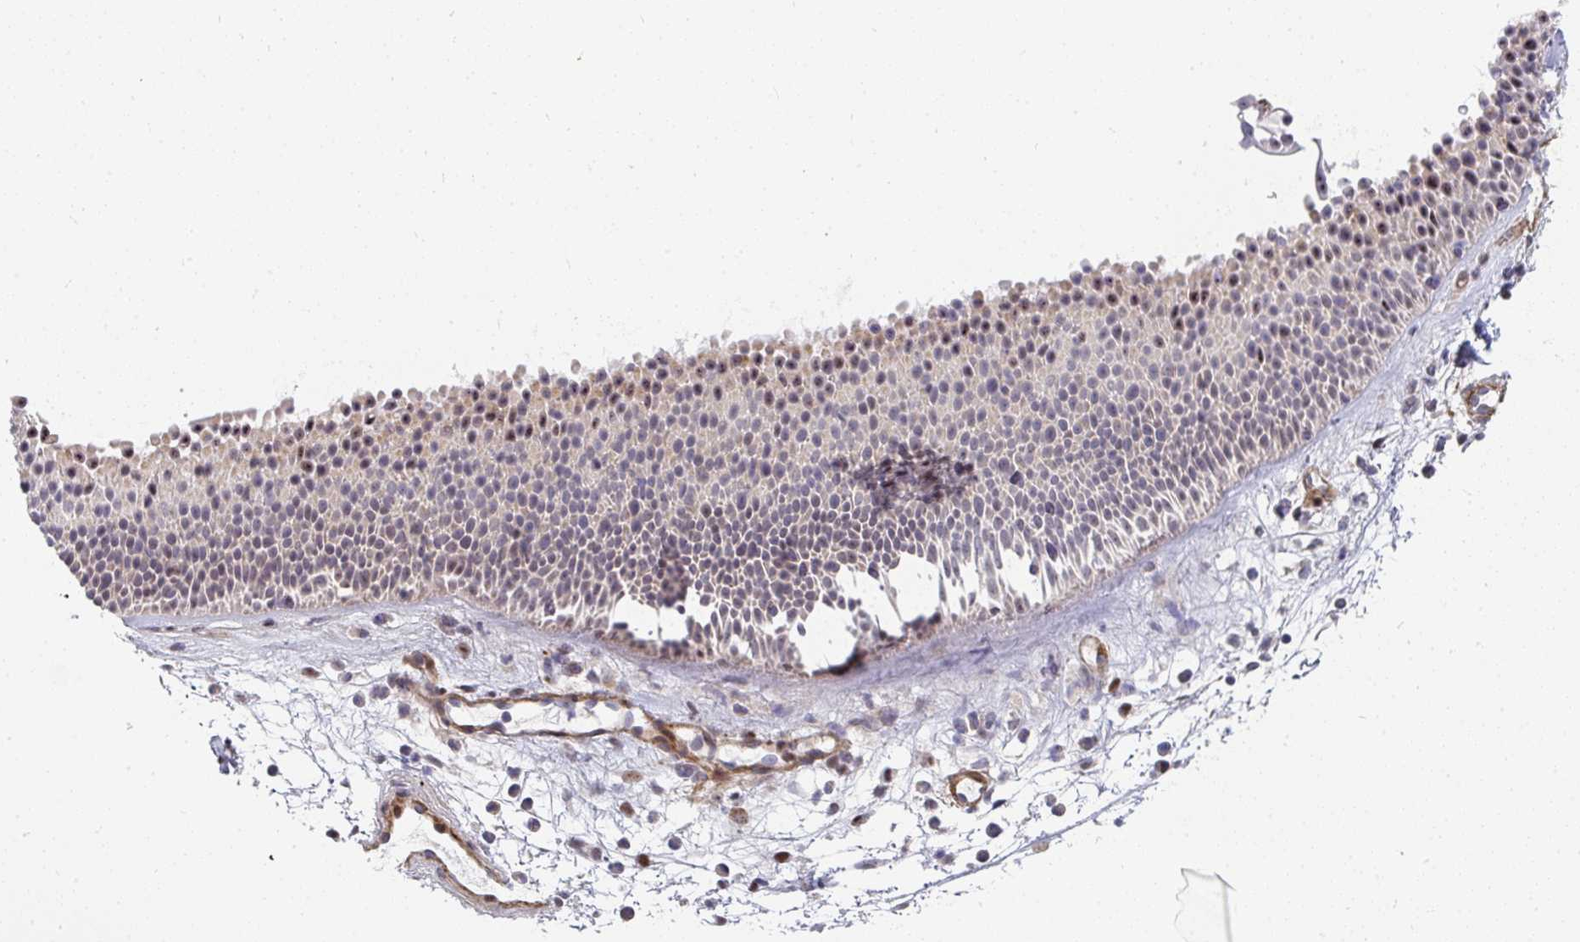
{"staining": {"intensity": "moderate", "quantity": "25%-75%", "location": "cytoplasmic/membranous,nuclear"}, "tissue": "nasopharynx", "cell_type": "Respiratory epithelial cells", "image_type": "normal", "snomed": [{"axis": "morphology", "description": "Normal tissue, NOS"}, {"axis": "topography", "description": "Nasopharynx"}], "caption": "The immunohistochemical stain highlights moderate cytoplasmic/membranous,nuclear positivity in respiratory epithelial cells of normal nasopharynx. Ihc stains the protein in brown and the nuclei are stained blue.", "gene": "ZIC3", "patient": {"sex": "male", "age": 56}}